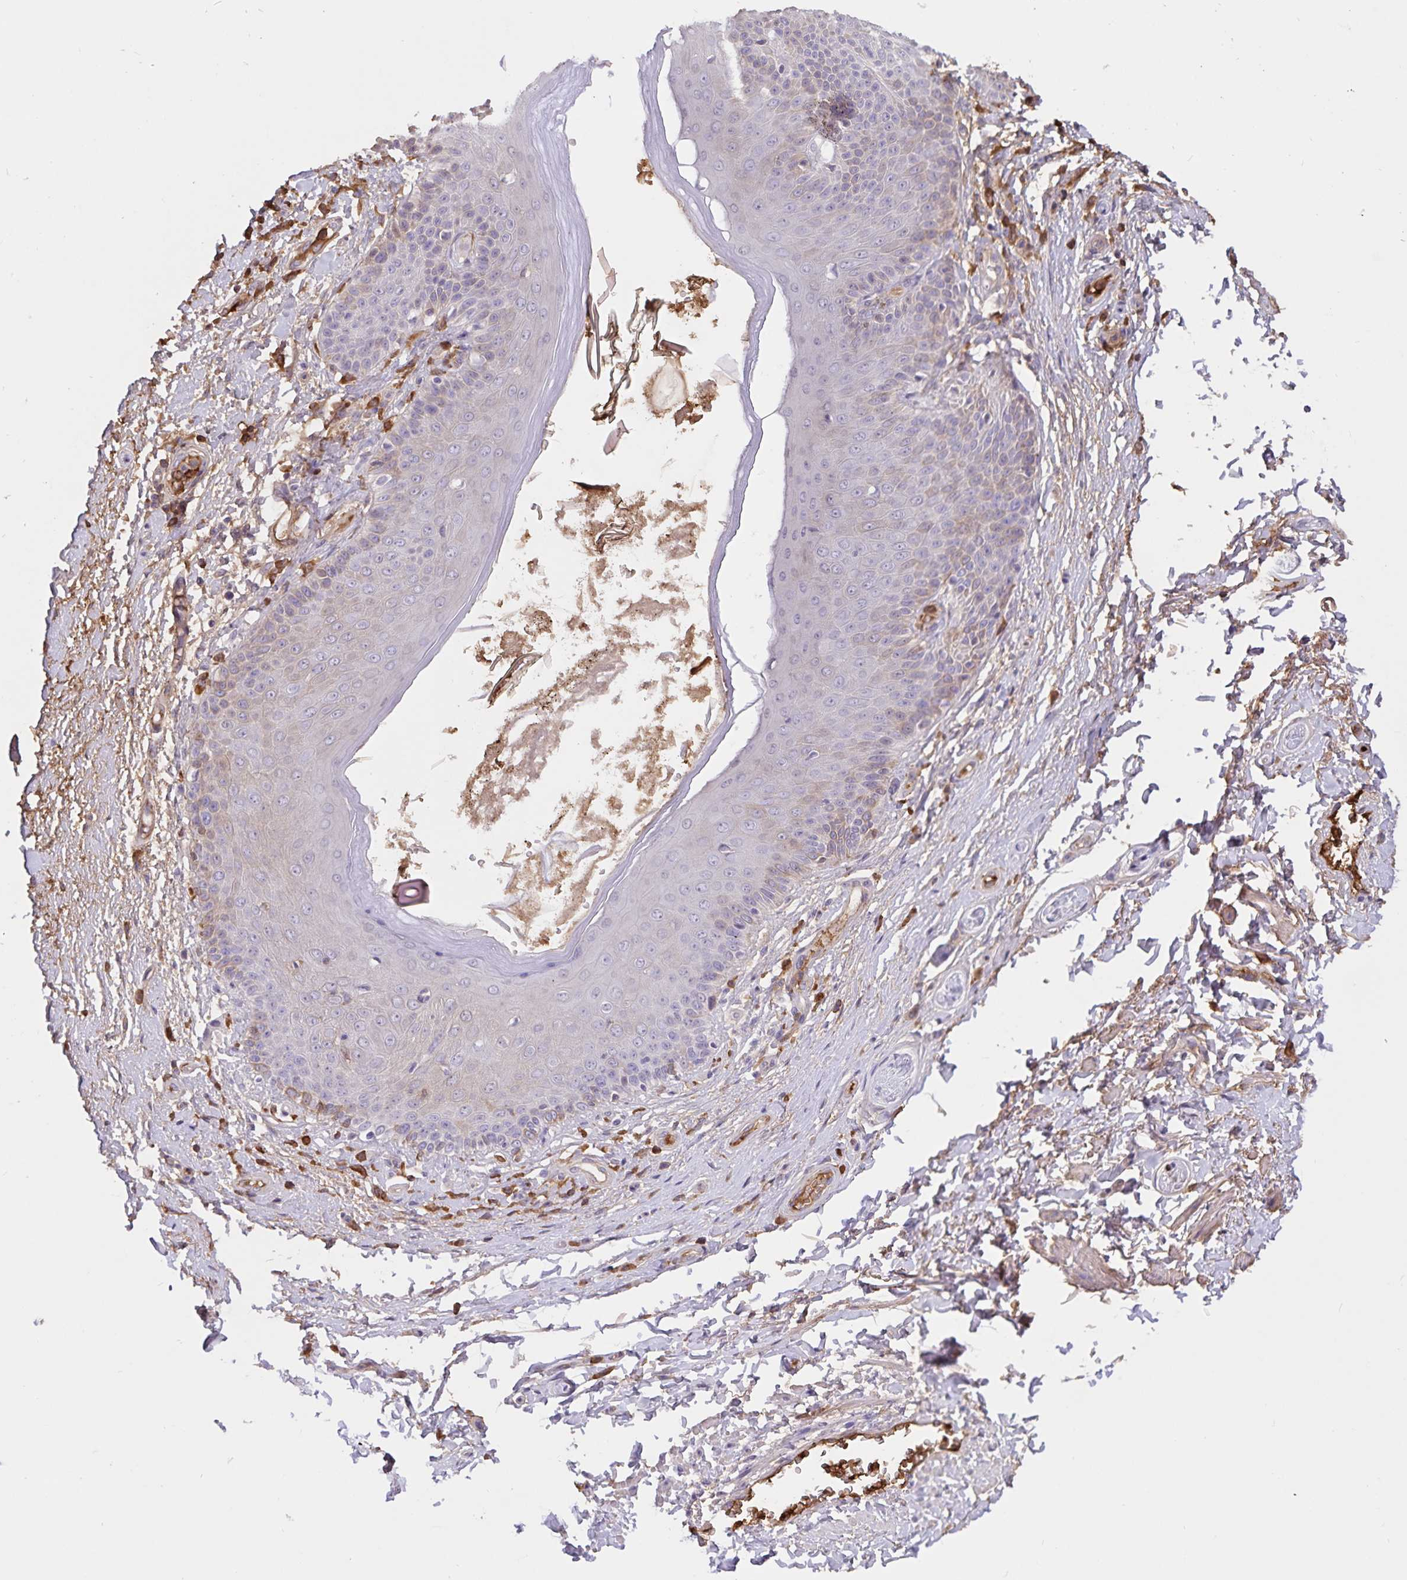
{"staining": {"intensity": "moderate", "quantity": "<25%", "location": "cytoplasmic/membranous"}, "tissue": "adipose tissue", "cell_type": "Adipocytes", "image_type": "normal", "snomed": [{"axis": "morphology", "description": "Normal tissue, NOS"}, {"axis": "topography", "description": "Peripheral nerve tissue"}], "caption": "Protein expression analysis of benign human adipose tissue reveals moderate cytoplasmic/membranous expression in approximately <25% of adipocytes.", "gene": "FGG", "patient": {"sex": "male", "age": 51}}